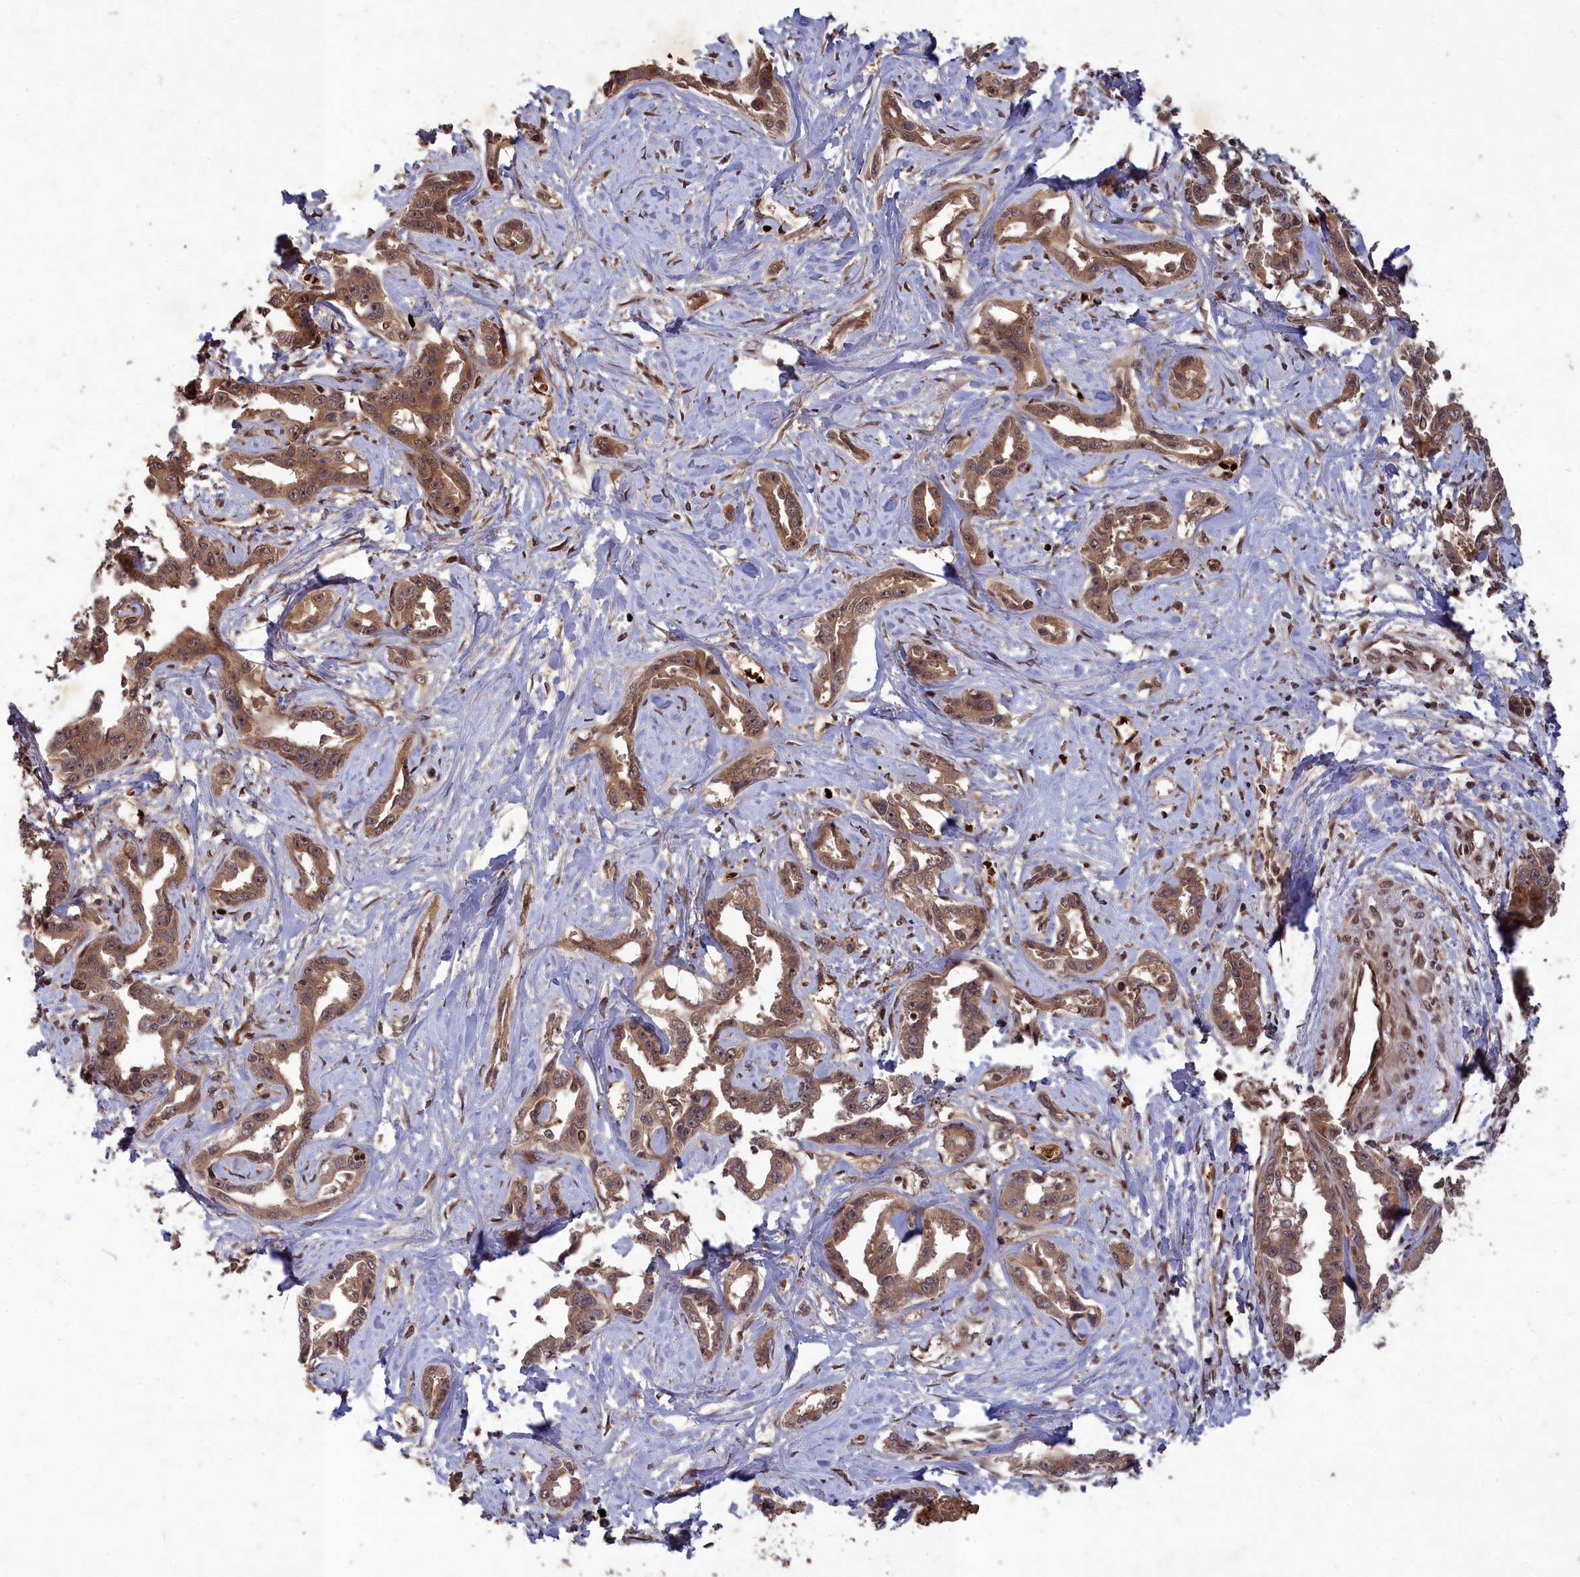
{"staining": {"intensity": "moderate", "quantity": ">75%", "location": "cytoplasmic/membranous,nuclear"}, "tissue": "liver cancer", "cell_type": "Tumor cells", "image_type": "cancer", "snomed": [{"axis": "morphology", "description": "Cholangiocarcinoma"}, {"axis": "topography", "description": "Liver"}], "caption": "Cholangiocarcinoma (liver) was stained to show a protein in brown. There is medium levels of moderate cytoplasmic/membranous and nuclear positivity in approximately >75% of tumor cells.", "gene": "SRMS", "patient": {"sex": "male", "age": 59}}